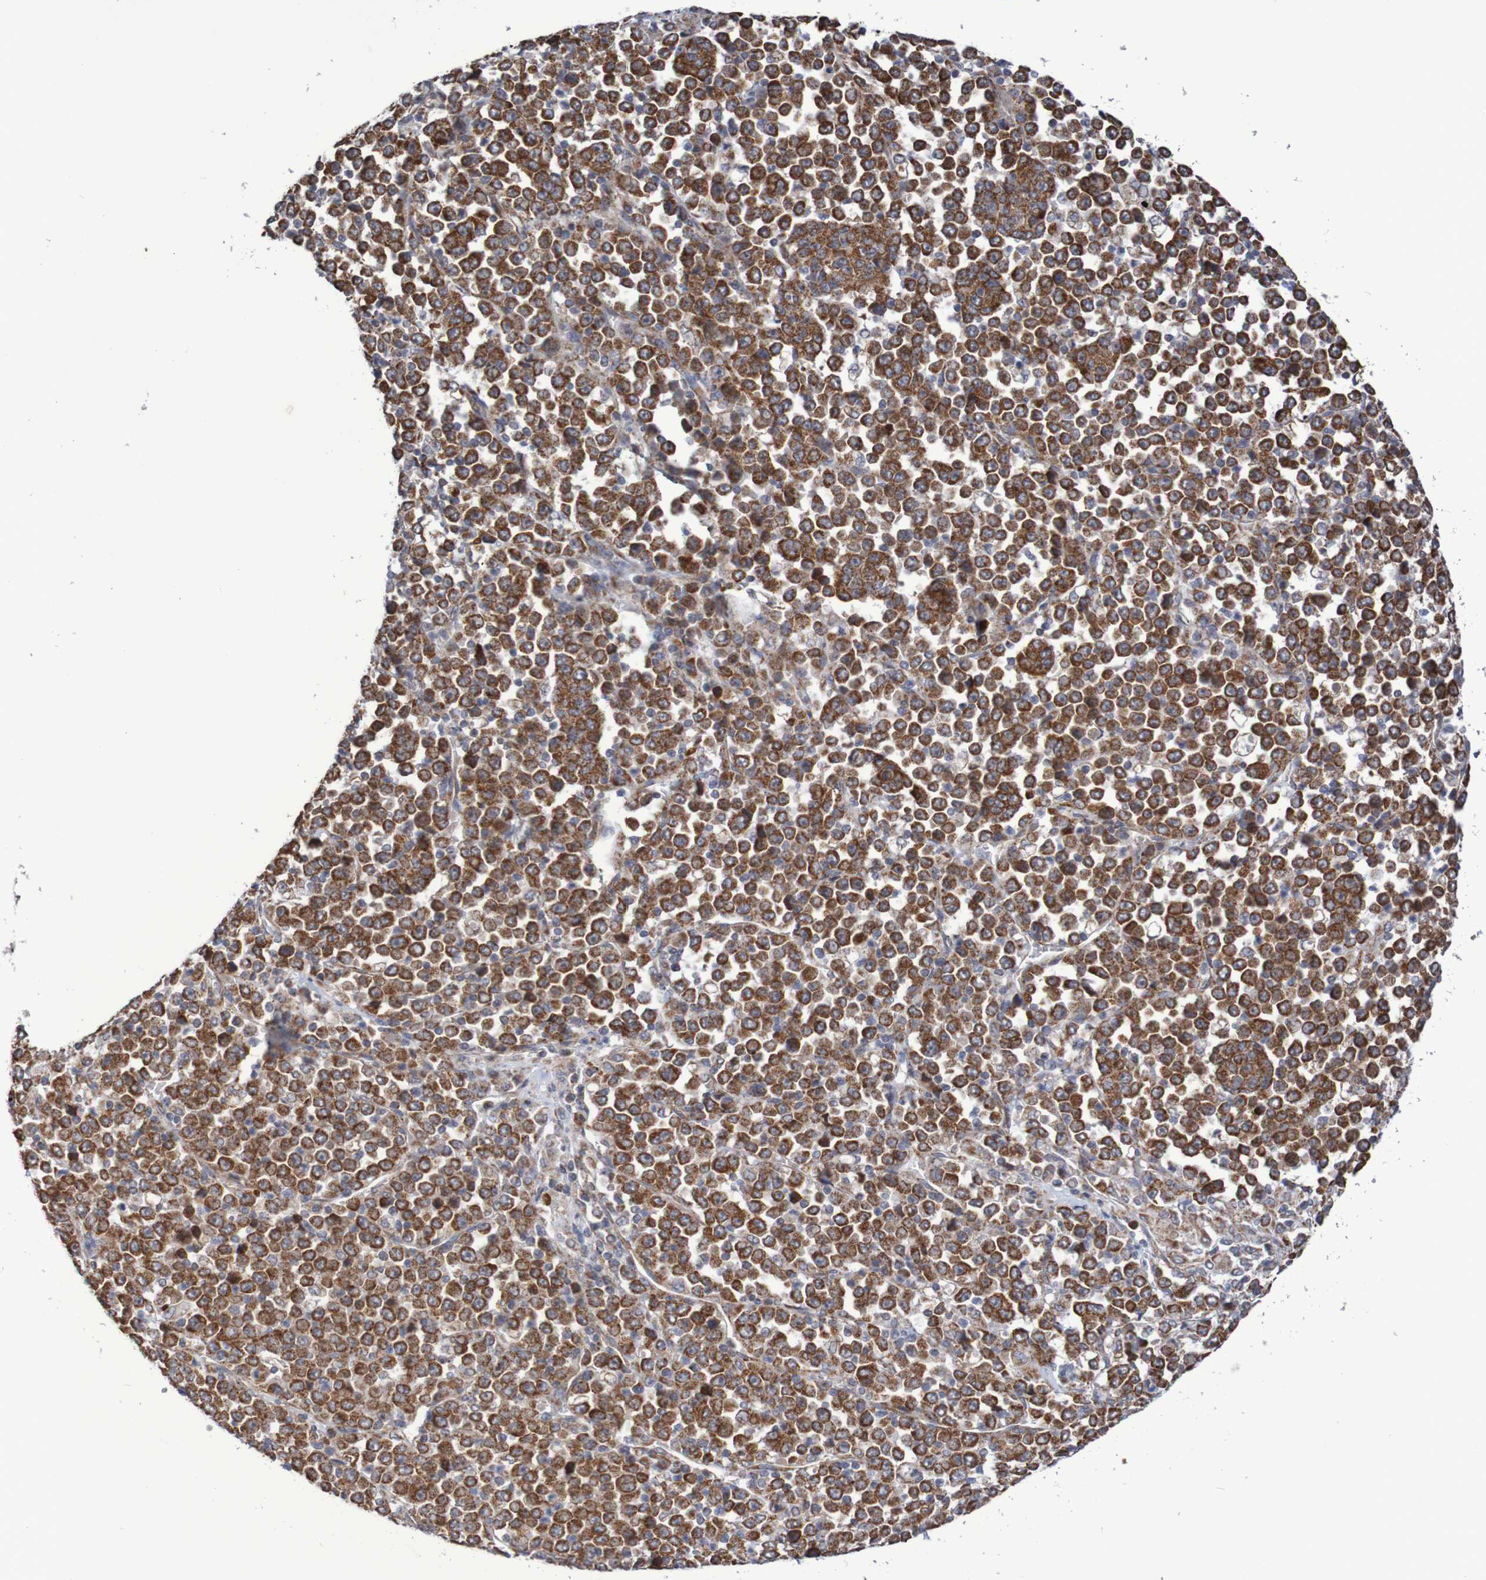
{"staining": {"intensity": "strong", "quantity": ">75%", "location": "cytoplasmic/membranous"}, "tissue": "stomach cancer", "cell_type": "Tumor cells", "image_type": "cancer", "snomed": [{"axis": "morphology", "description": "Normal tissue, NOS"}, {"axis": "morphology", "description": "Adenocarcinoma, NOS"}, {"axis": "topography", "description": "Stomach, upper"}, {"axis": "topography", "description": "Stomach"}], "caption": "Protein expression analysis of human stomach cancer reveals strong cytoplasmic/membranous positivity in approximately >75% of tumor cells.", "gene": "DVL1", "patient": {"sex": "male", "age": 59}}